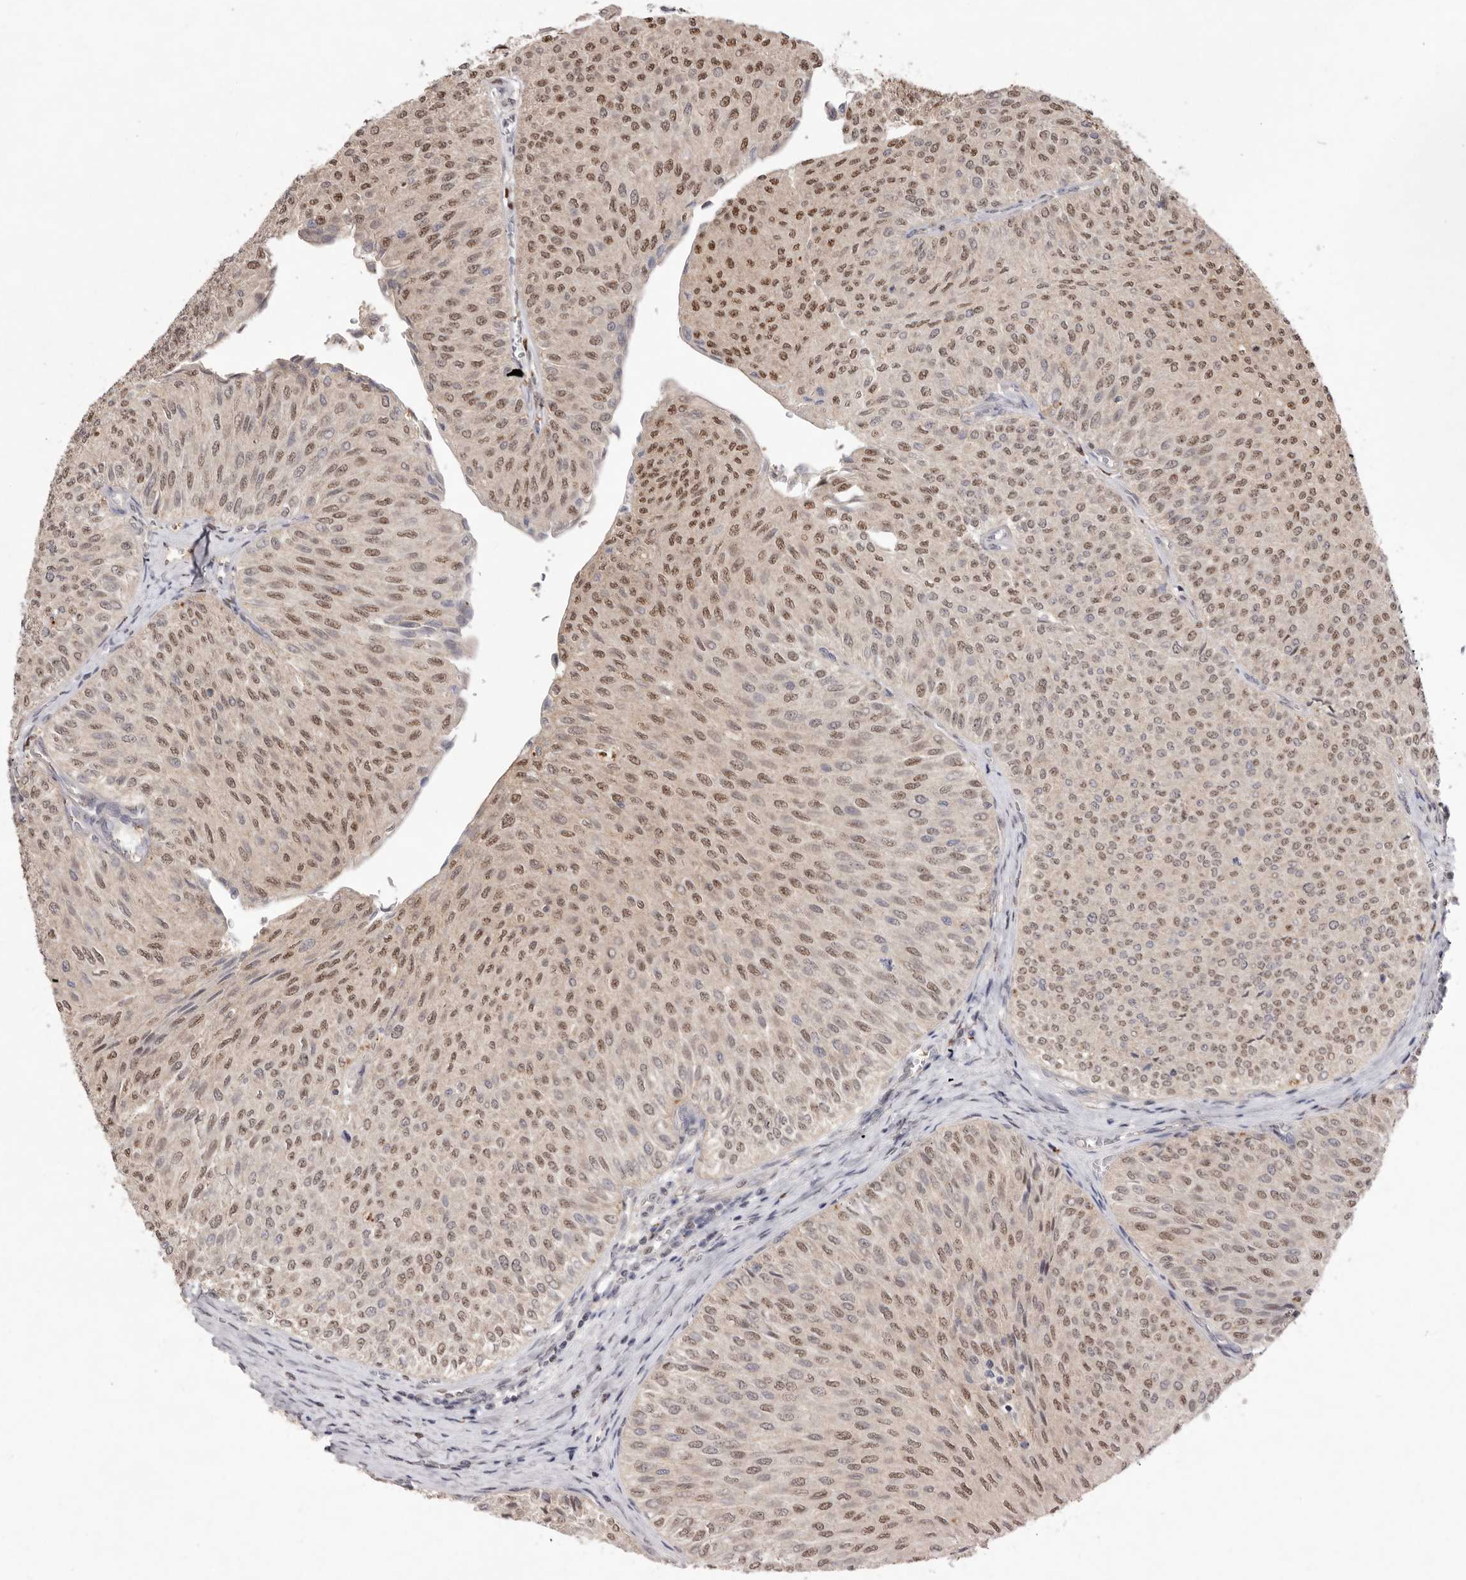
{"staining": {"intensity": "moderate", "quantity": ">75%", "location": "cytoplasmic/membranous,nuclear"}, "tissue": "urothelial cancer", "cell_type": "Tumor cells", "image_type": "cancer", "snomed": [{"axis": "morphology", "description": "Urothelial carcinoma, Low grade"}, {"axis": "topography", "description": "Urinary bladder"}], "caption": "Low-grade urothelial carcinoma was stained to show a protein in brown. There is medium levels of moderate cytoplasmic/membranous and nuclear positivity in approximately >75% of tumor cells. (brown staining indicates protein expression, while blue staining denotes nuclei).", "gene": "TADA1", "patient": {"sex": "male", "age": 78}}